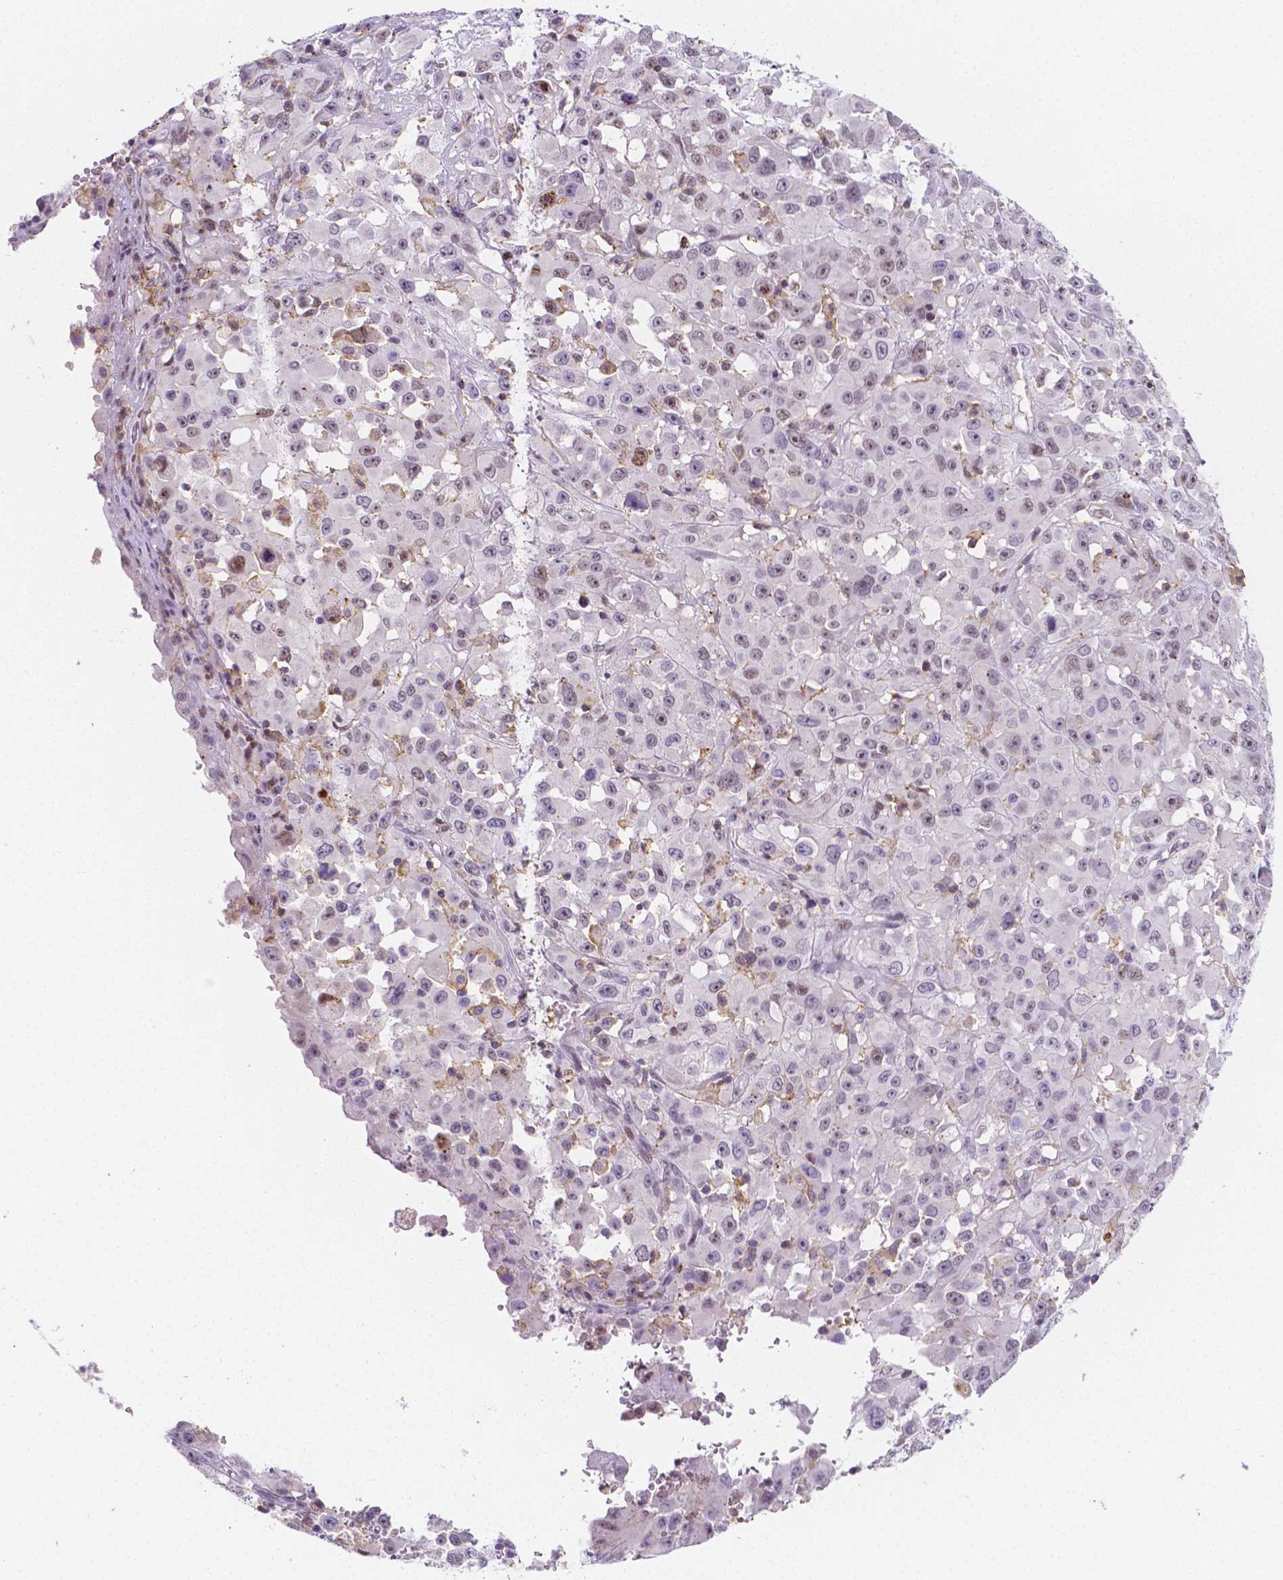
{"staining": {"intensity": "negative", "quantity": "none", "location": "none"}, "tissue": "melanoma", "cell_type": "Tumor cells", "image_type": "cancer", "snomed": [{"axis": "morphology", "description": "Malignant melanoma, Metastatic site"}, {"axis": "topography", "description": "Soft tissue"}], "caption": "Immunohistochemistry histopathology image of neoplastic tissue: malignant melanoma (metastatic site) stained with DAB (3,3'-diaminobenzidine) displays no significant protein expression in tumor cells.", "gene": "GABRD", "patient": {"sex": "male", "age": 50}}